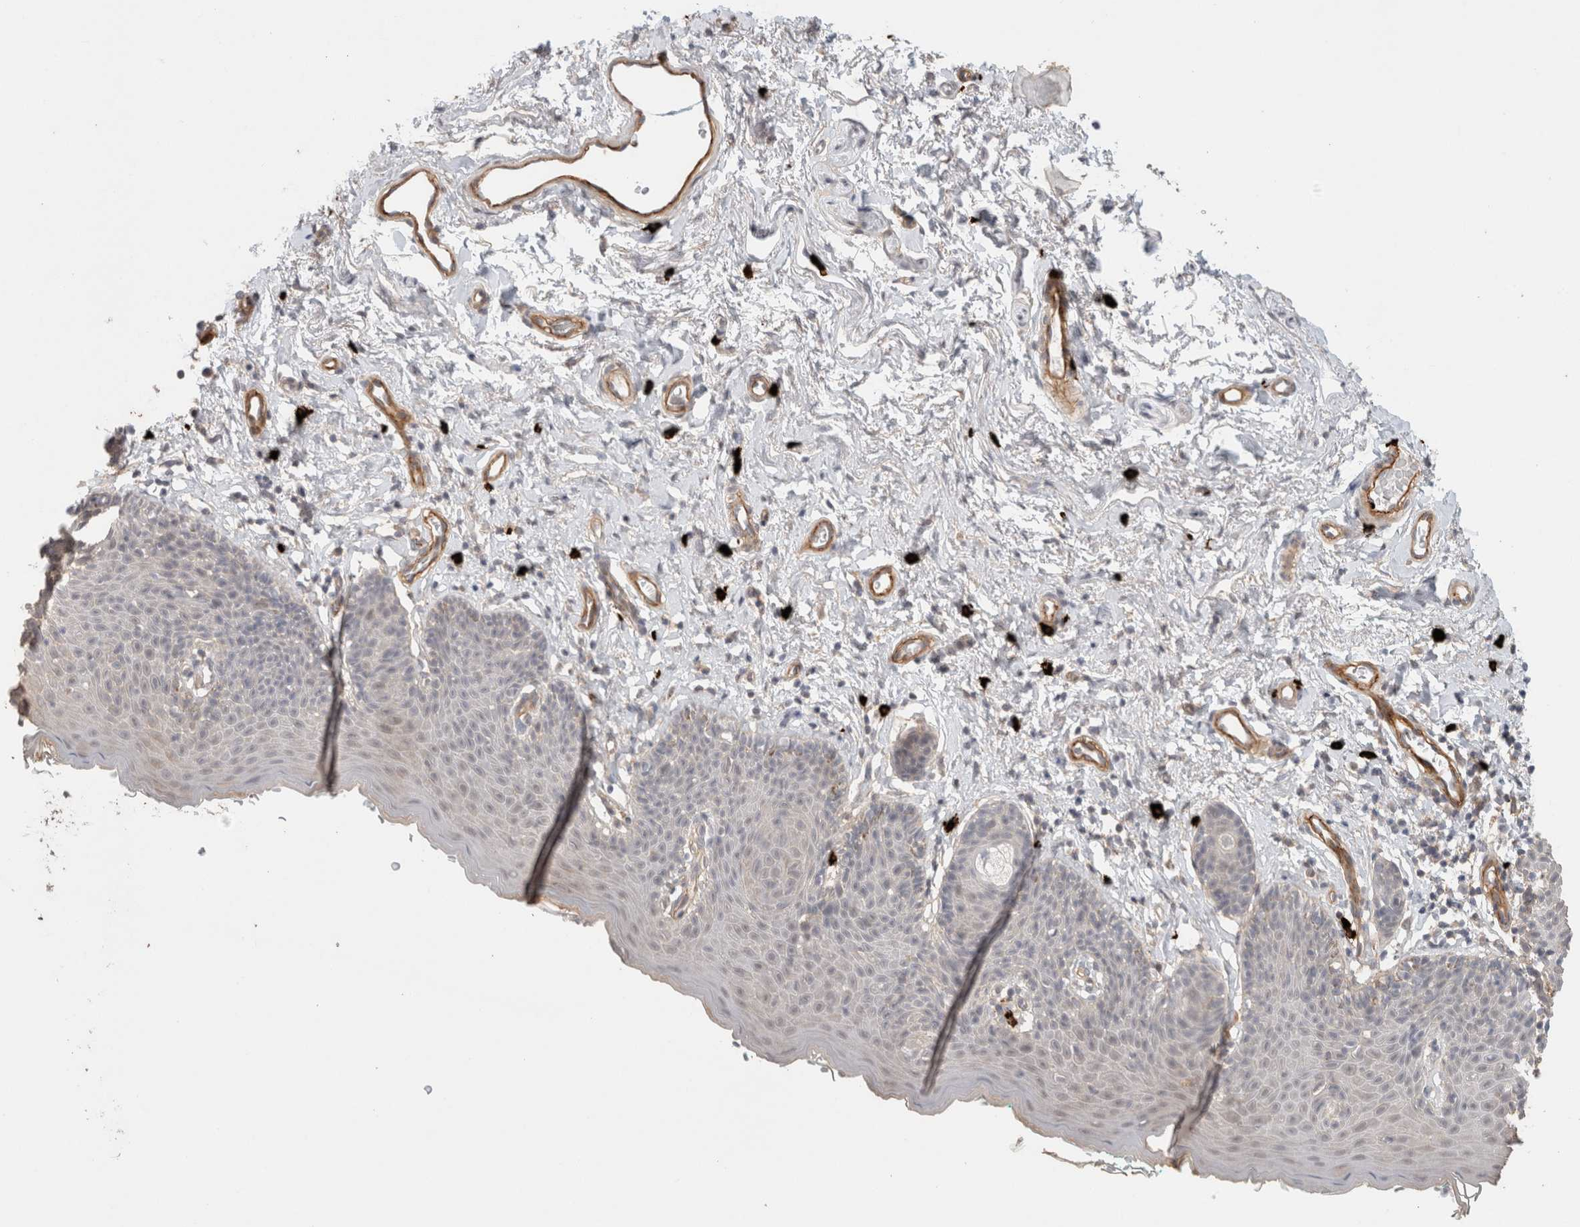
{"staining": {"intensity": "weak", "quantity": "<25%", "location": "cytoplasmic/membranous"}, "tissue": "skin", "cell_type": "Epidermal cells", "image_type": "normal", "snomed": [{"axis": "morphology", "description": "Normal tissue, NOS"}, {"axis": "topography", "description": "Vulva"}], "caption": "DAB immunohistochemical staining of unremarkable skin exhibits no significant positivity in epidermal cells.", "gene": "HSPG2", "patient": {"sex": "female", "age": 66}}